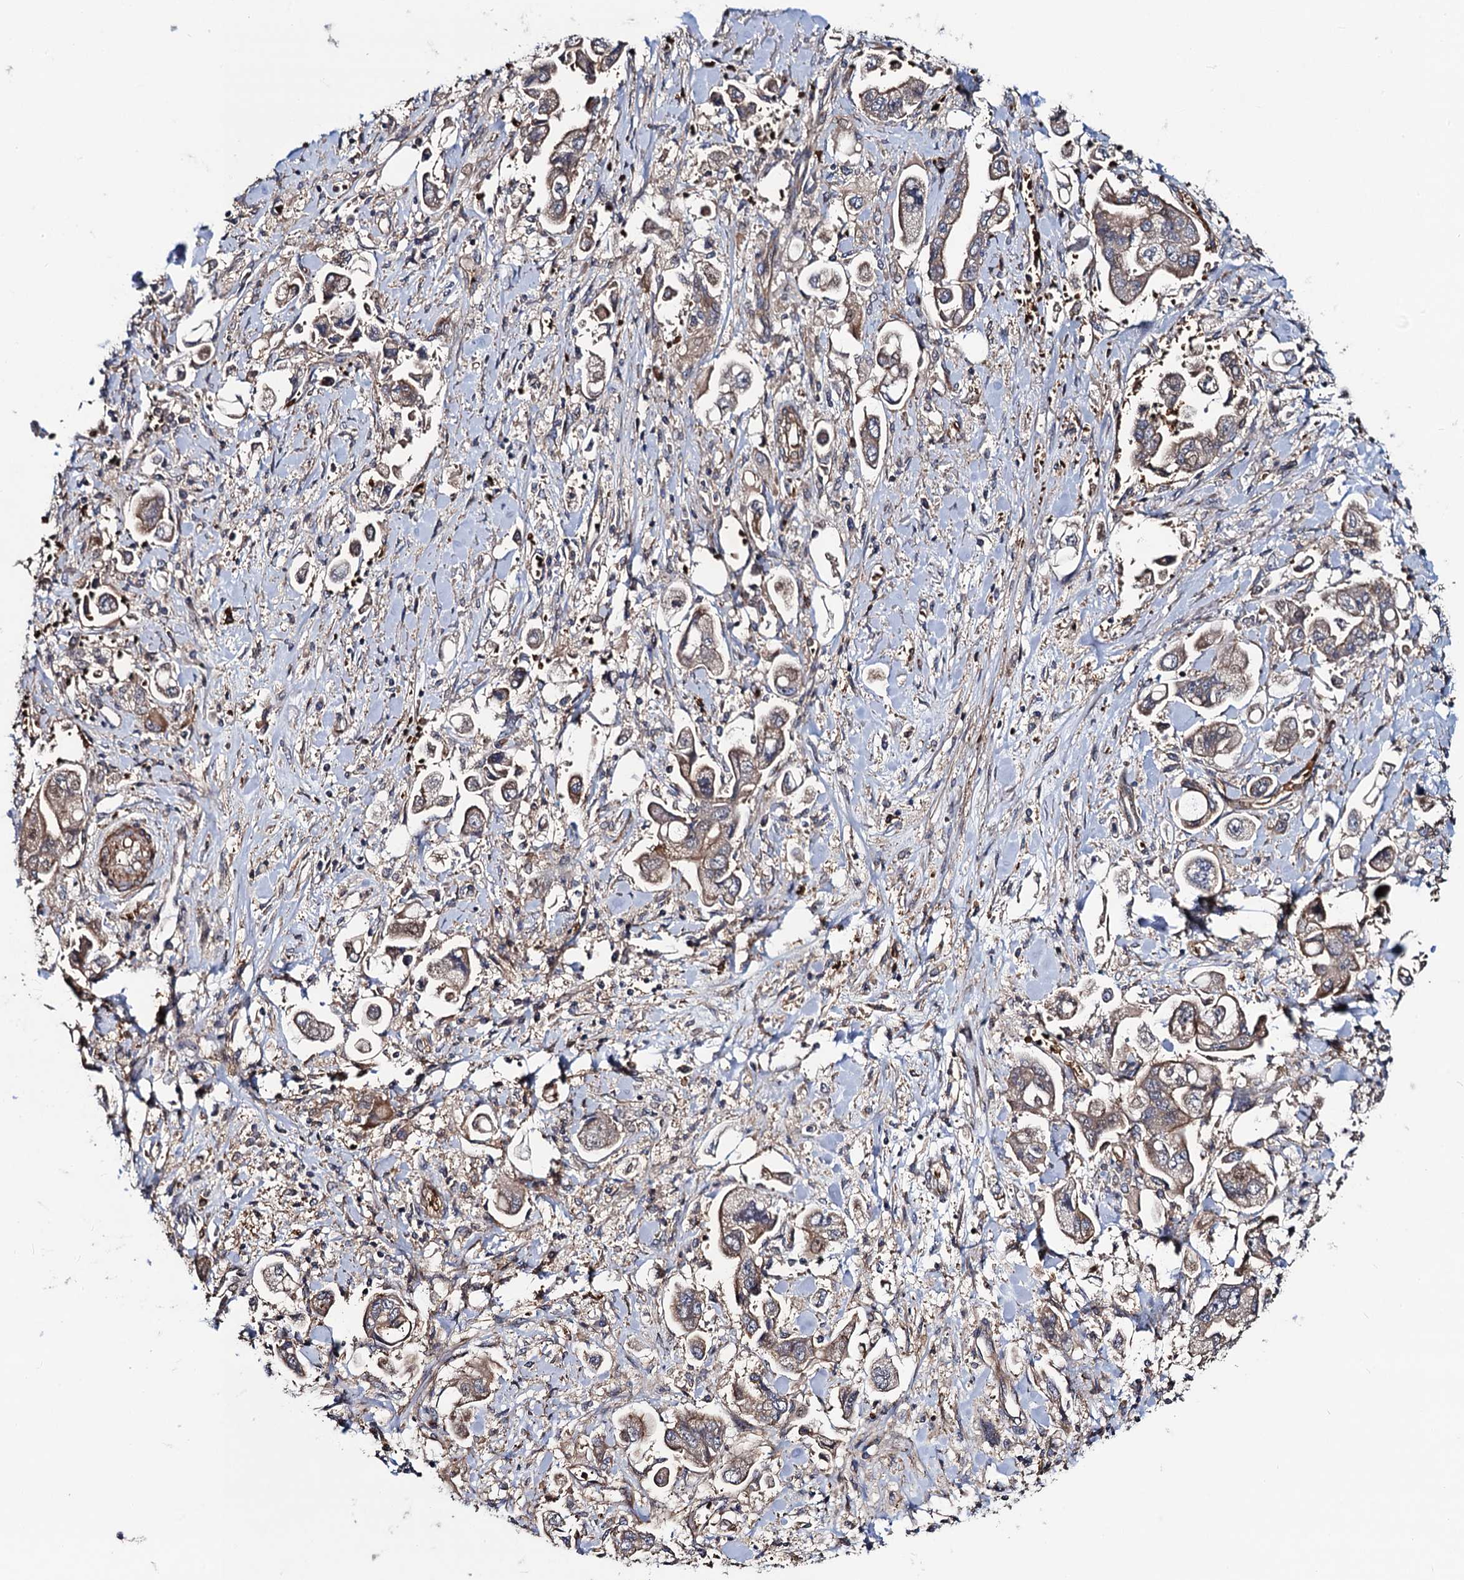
{"staining": {"intensity": "weak", "quantity": "25%-75%", "location": "cytoplasmic/membranous"}, "tissue": "stomach cancer", "cell_type": "Tumor cells", "image_type": "cancer", "snomed": [{"axis": "morphology", "description": "Adenocarcinoma, NOS"}, {"axis": "topography", "description": "Stomach"}], "caption": "Tumor cells display weak cytoplasmic/membranous positivity in about 25%-75% of cells in stomach cancer (adenocarcinoma).", "gene": "KXD1", "patient": {"sex": "male", "age": 62}}